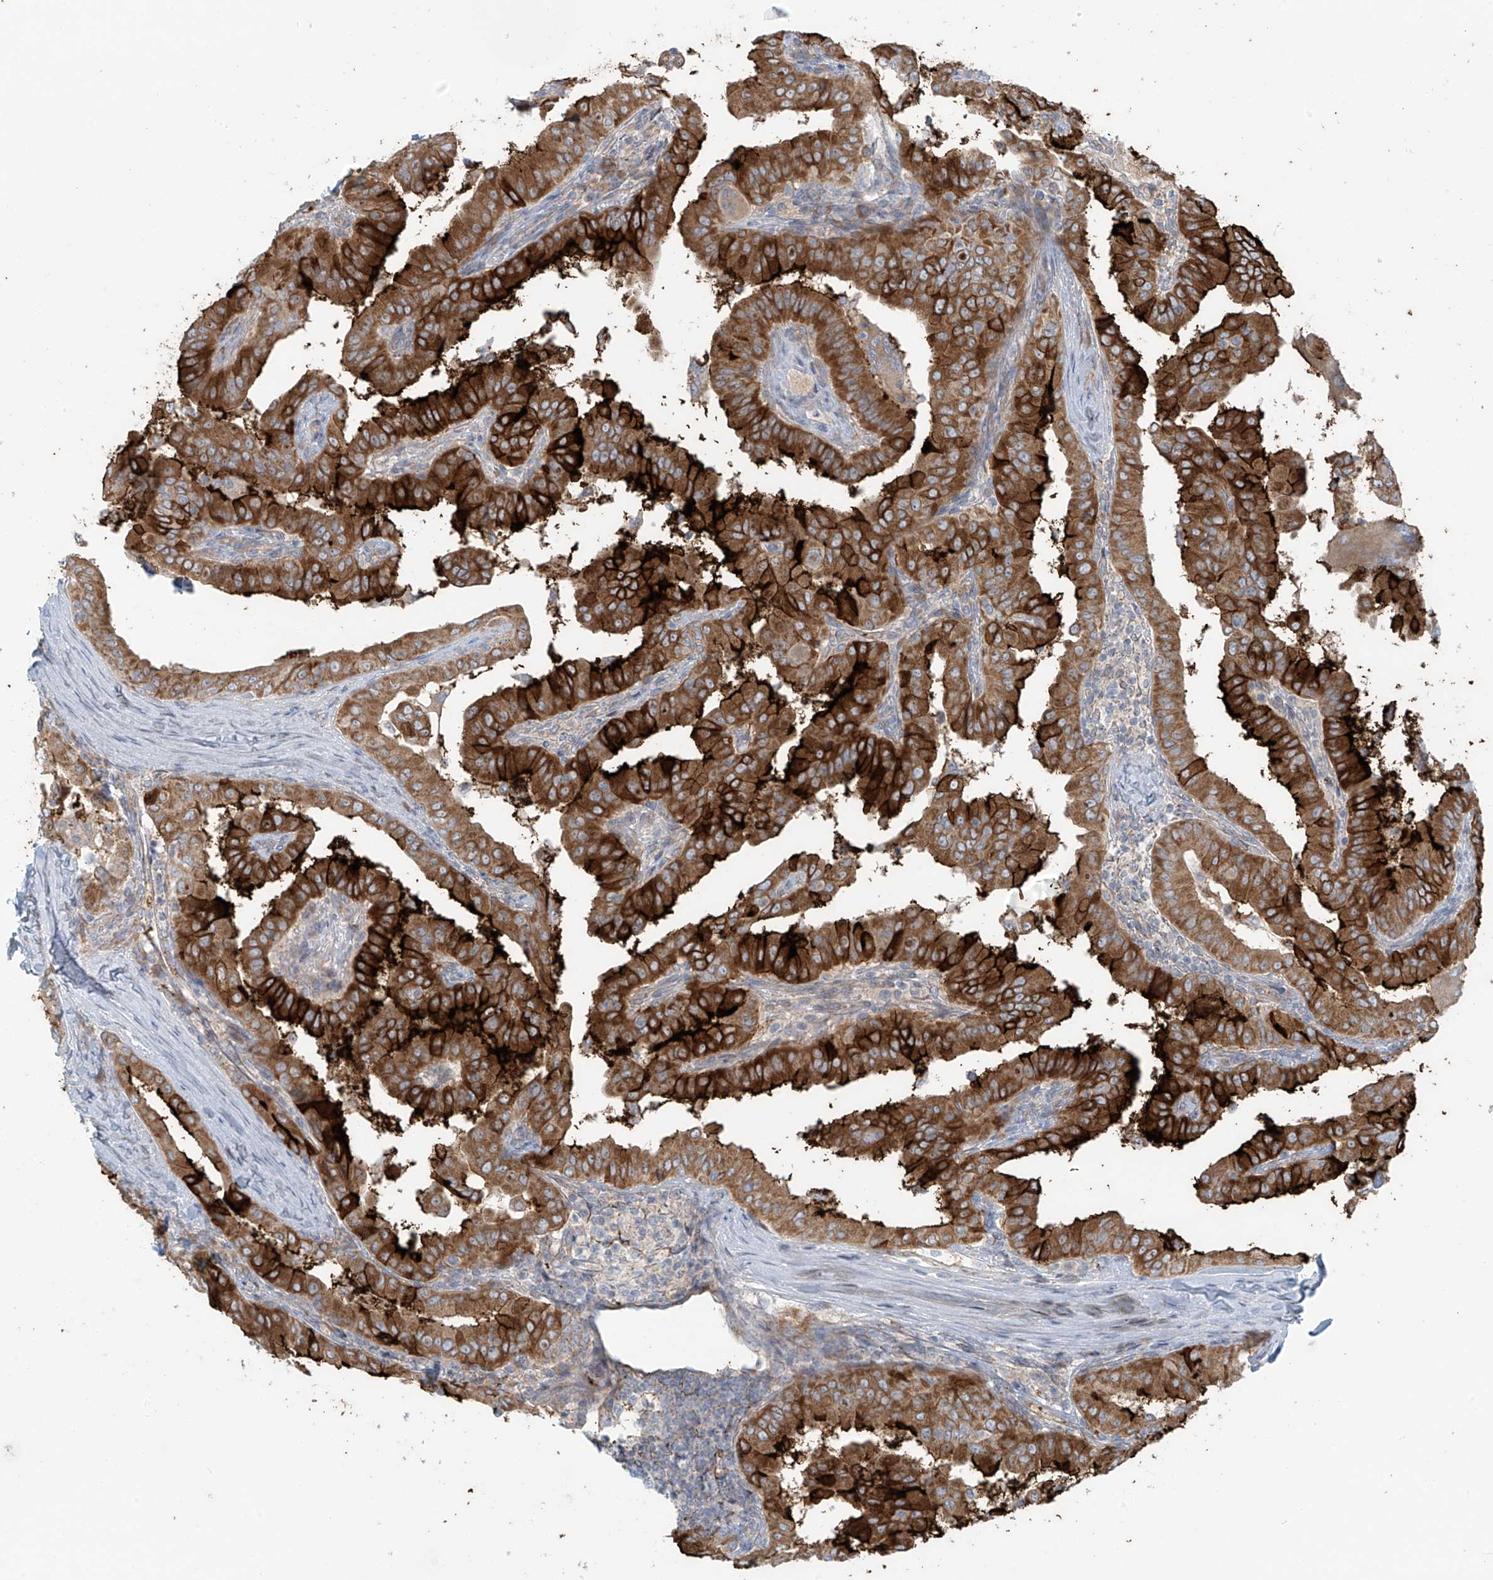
{"staining": {"intensity": "strong", "quantity": ">75%", "location": "cytoplasmic/membranous"}, "tissue": "thyroid cancer", "cell_type": "Tumor cells", "image_type": "cancer", "snomed": [{"axis": "morphology", "description": "Papillary adenocarcinoma, NOS"}, {"axis": "topography", "description": "Thyroid gland"}], "caption": "DAB (3,3'-diaminobenzidine) immunohistochemical staining of thyroid papillary adenocarcinoma exhibits strong cytoplasmic/membranous protein positivity in approximately >75% of tumor cells.", "gene": "LZTS3", "patient": {"sex": "male", "age": 33}}